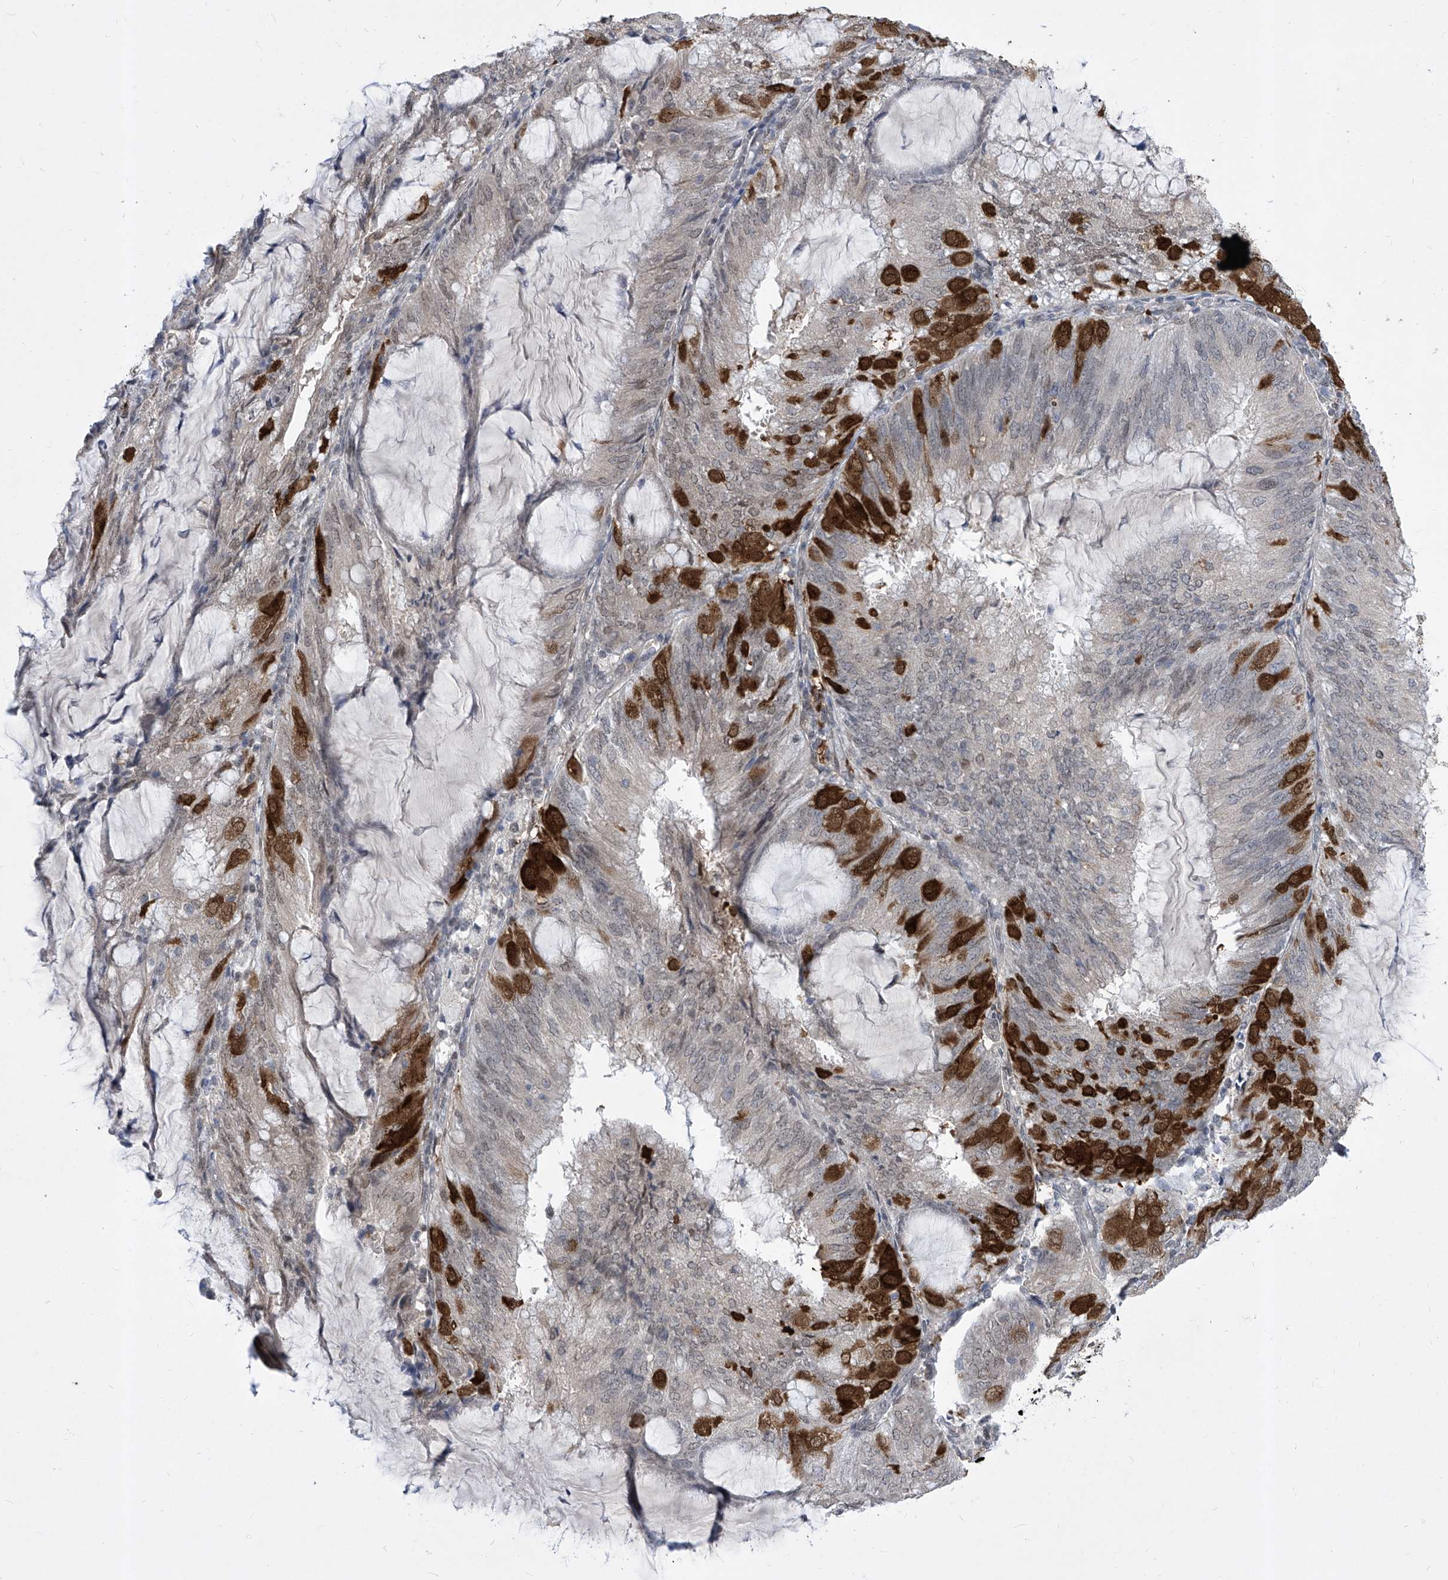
{"staining": {"intensity": "strong", "quantity": "<25%", "location": "cytoplasmic/membranous,nuclear"}, "tissue": "endometrial cancer", "cell_type": "Tumor cells", "image_type": "cancer", "snomed": [{"axis": "morphology", "description": "Adenocarcinoma, NOS"}, {"axis": "topography", "description": "Endometrium"}], "caption": "Human endometrial cancer (adenocarcinoma) stained with a protein marker shows strong staining in tumor cells.", "gene": "CETN2", "patient": {"sex": "female", "age": 81}}